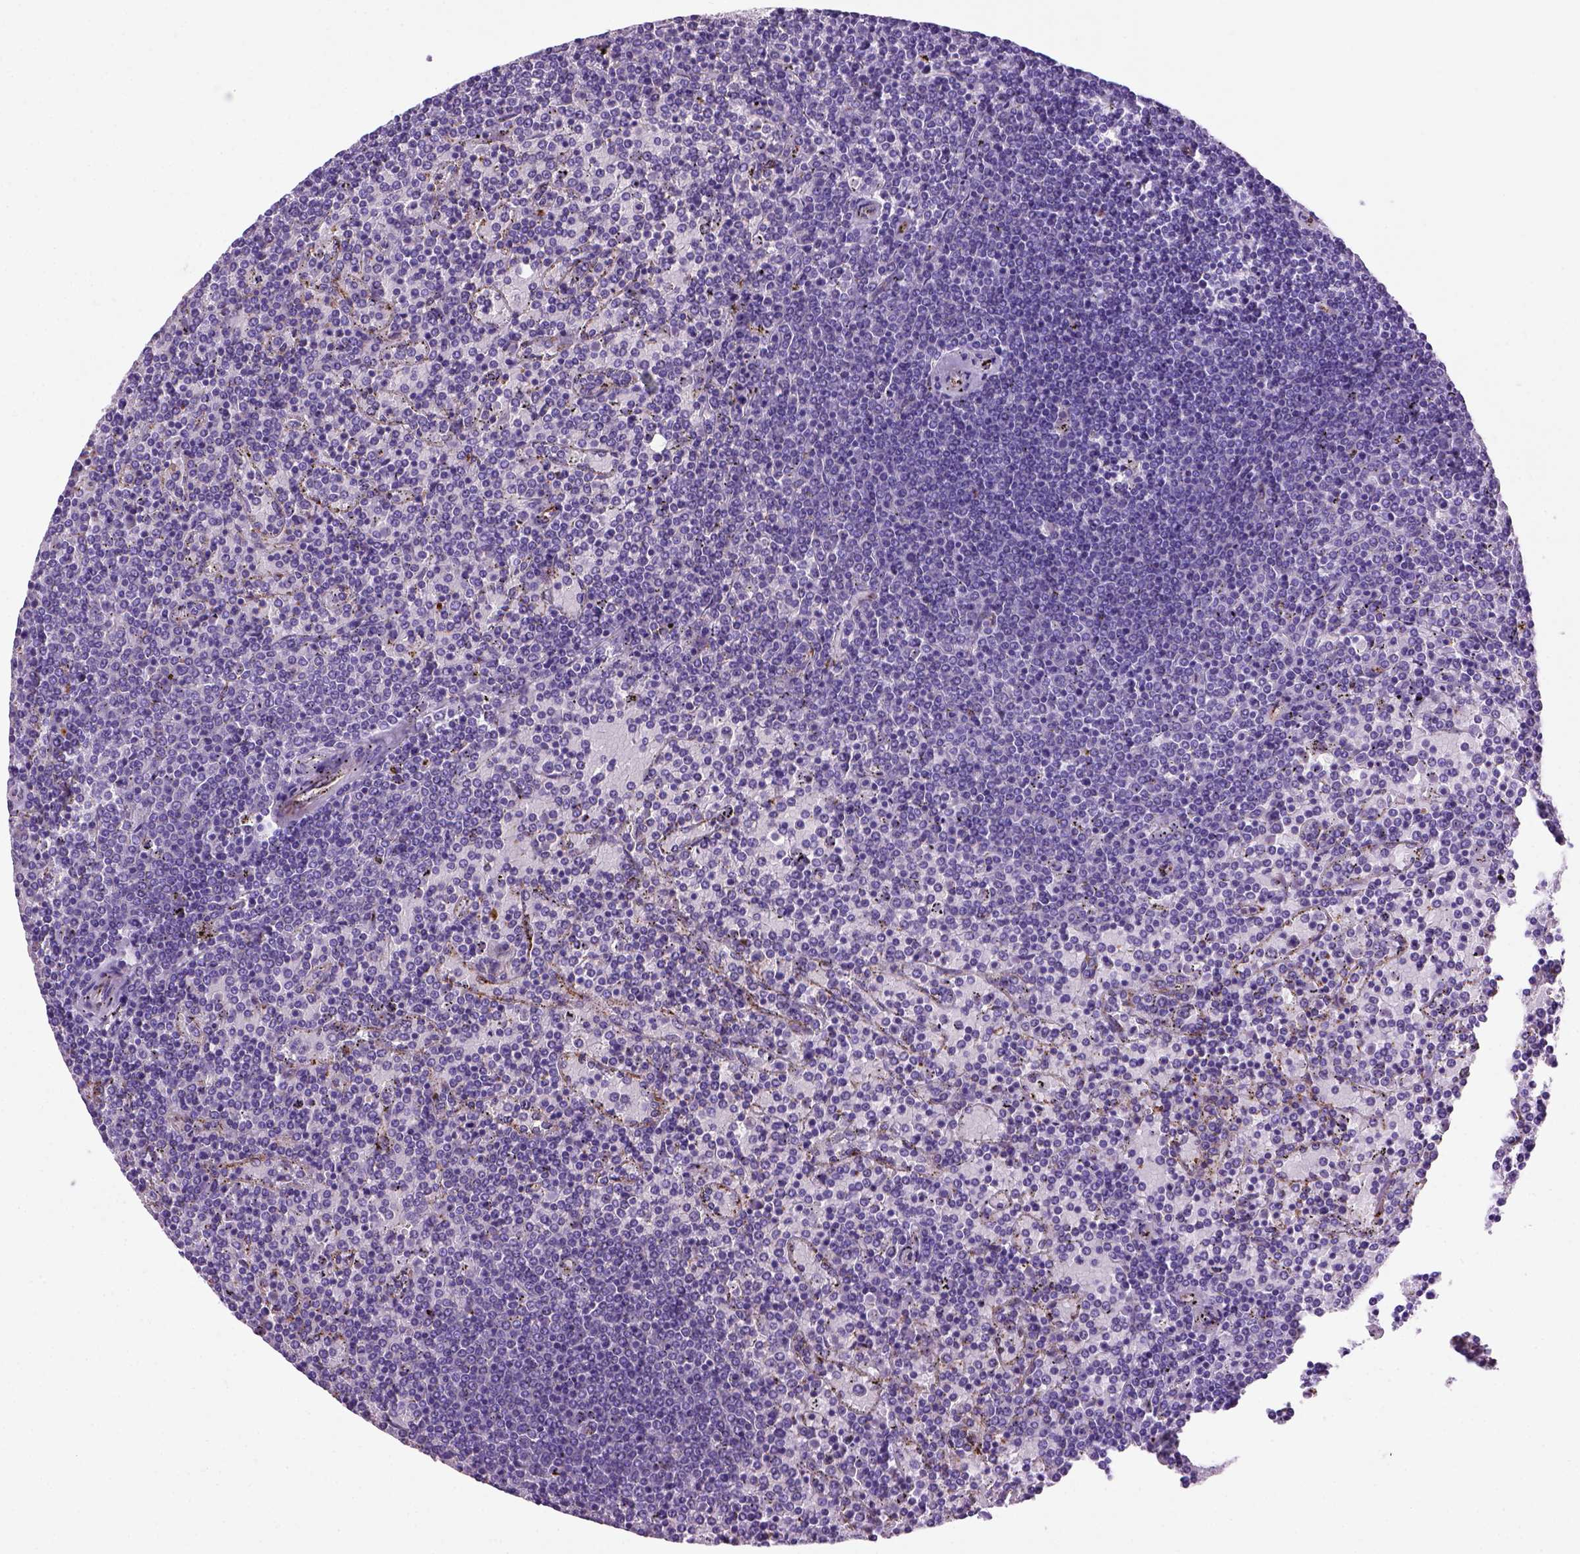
{"staining": {"intensity": "negative", "quantity": "none", "location": "none"}, "tissue": "lymphoma", "cell_type": "Tumor cells", "image_type": "cancer", "snomed": [{"axis": "morphology", "description": "Malignant lymphoma, non-Hodgkin's type, Low grade"}, {"axis": "topography", "description": "Spleen"}], "caption": "A high-resolution photomicrograph shows immunohistochemistry staining of lymphoma, which exhibits no significant positivity in tumor cells. The staining was performed using DAB (3,3'-diaminobenzidine) to visualize the protein expression in brown, while the nuclei were stained in blue with hematoxylin (Magnification: 20x).", "gene": "VWF", "patient": {"sex": "female", "age": 77}}